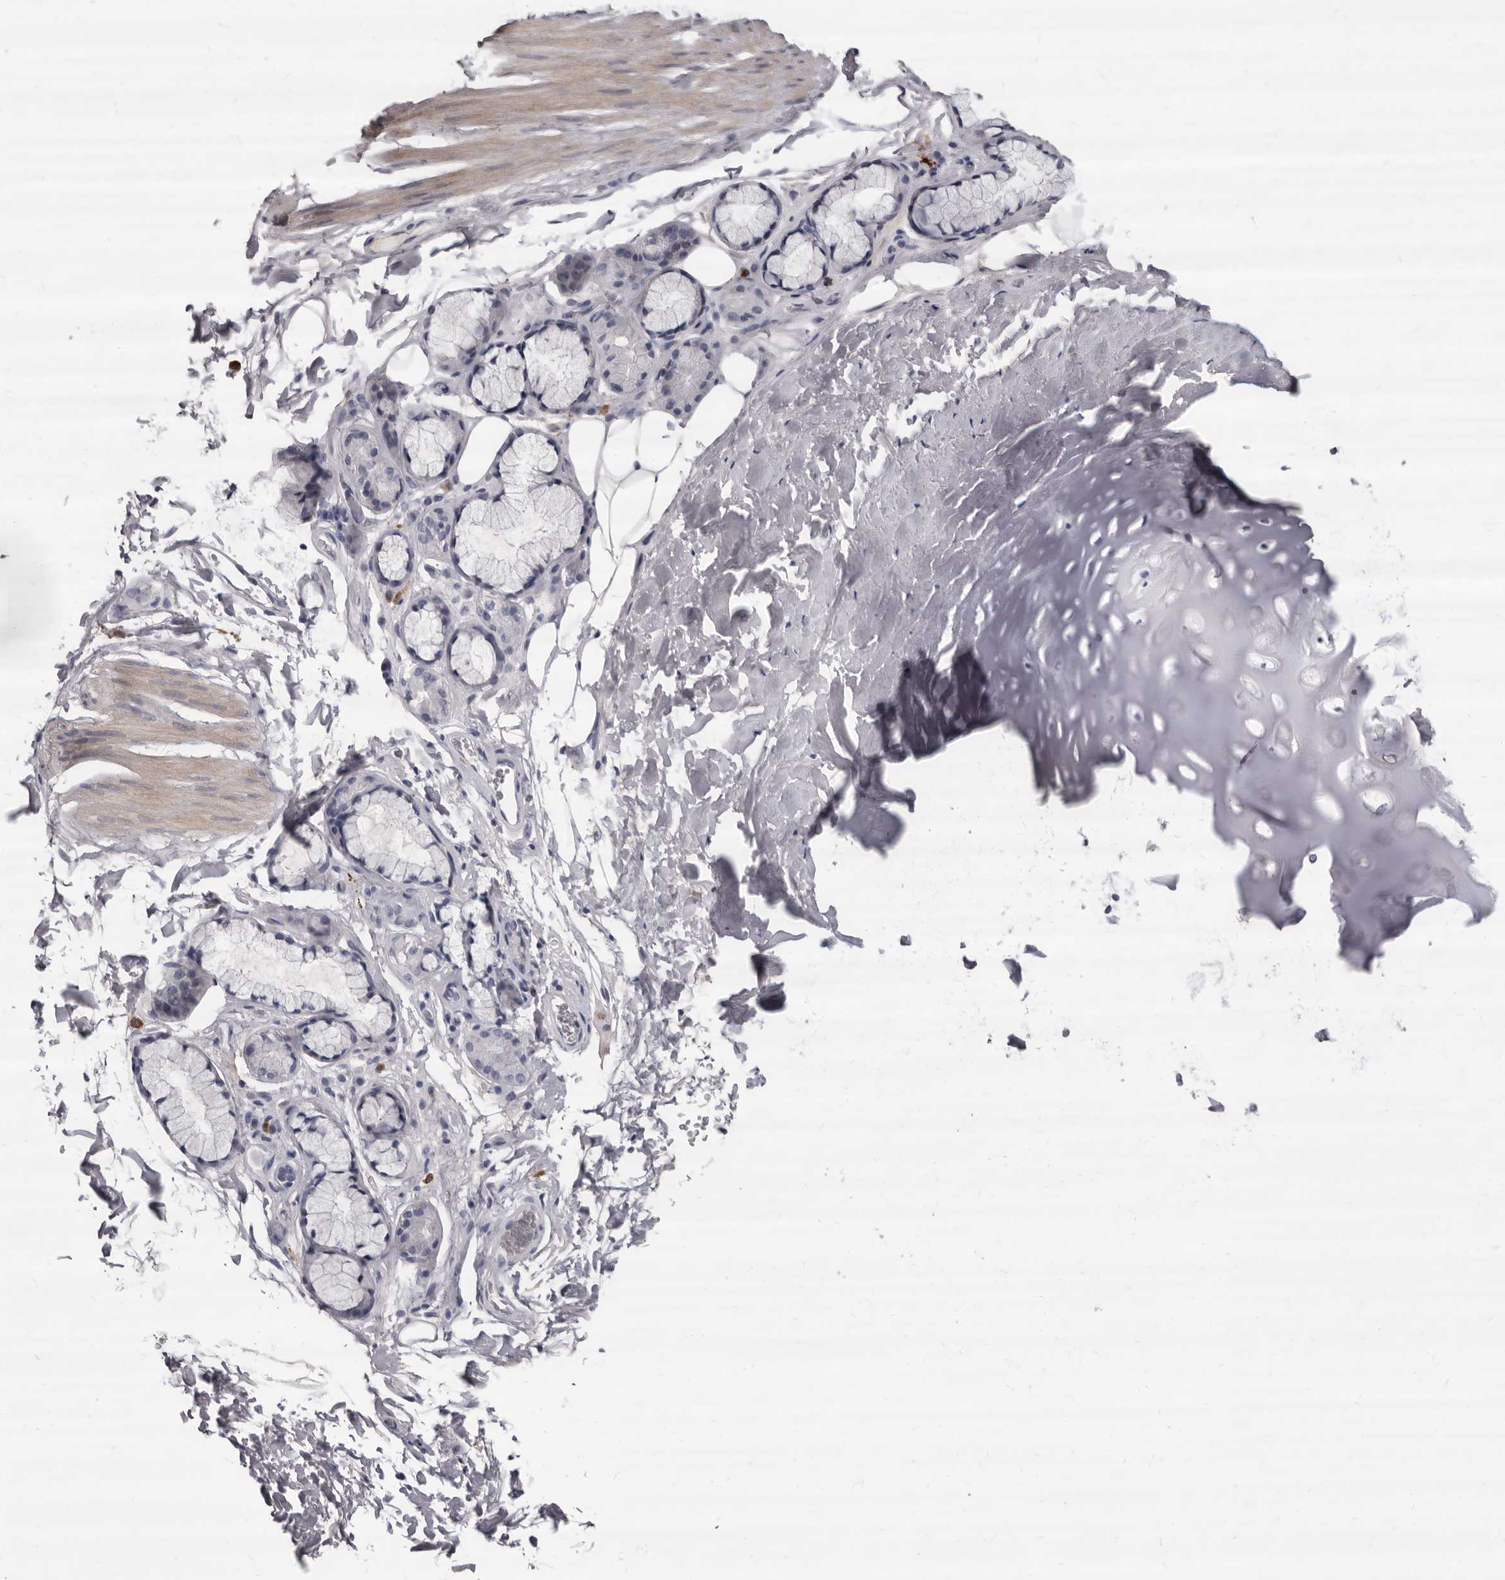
{"staining": {"intensity": "negative", "quantity": "none", "location": "none"}, "tissue": "adipose tissue", "cell_type": "Adipocytes", "image_type": "normal", "snomed": [{"axis": "morphology", "description": "Normal tissue, NOS"}, {"axis": "topography", "description": "Cartilage tissue"}], "caption": "Adipocytes show no significant staining in benign adipose tissue.", "gene": "GZMH", "patient": {"sex": "female", "age": 63}}